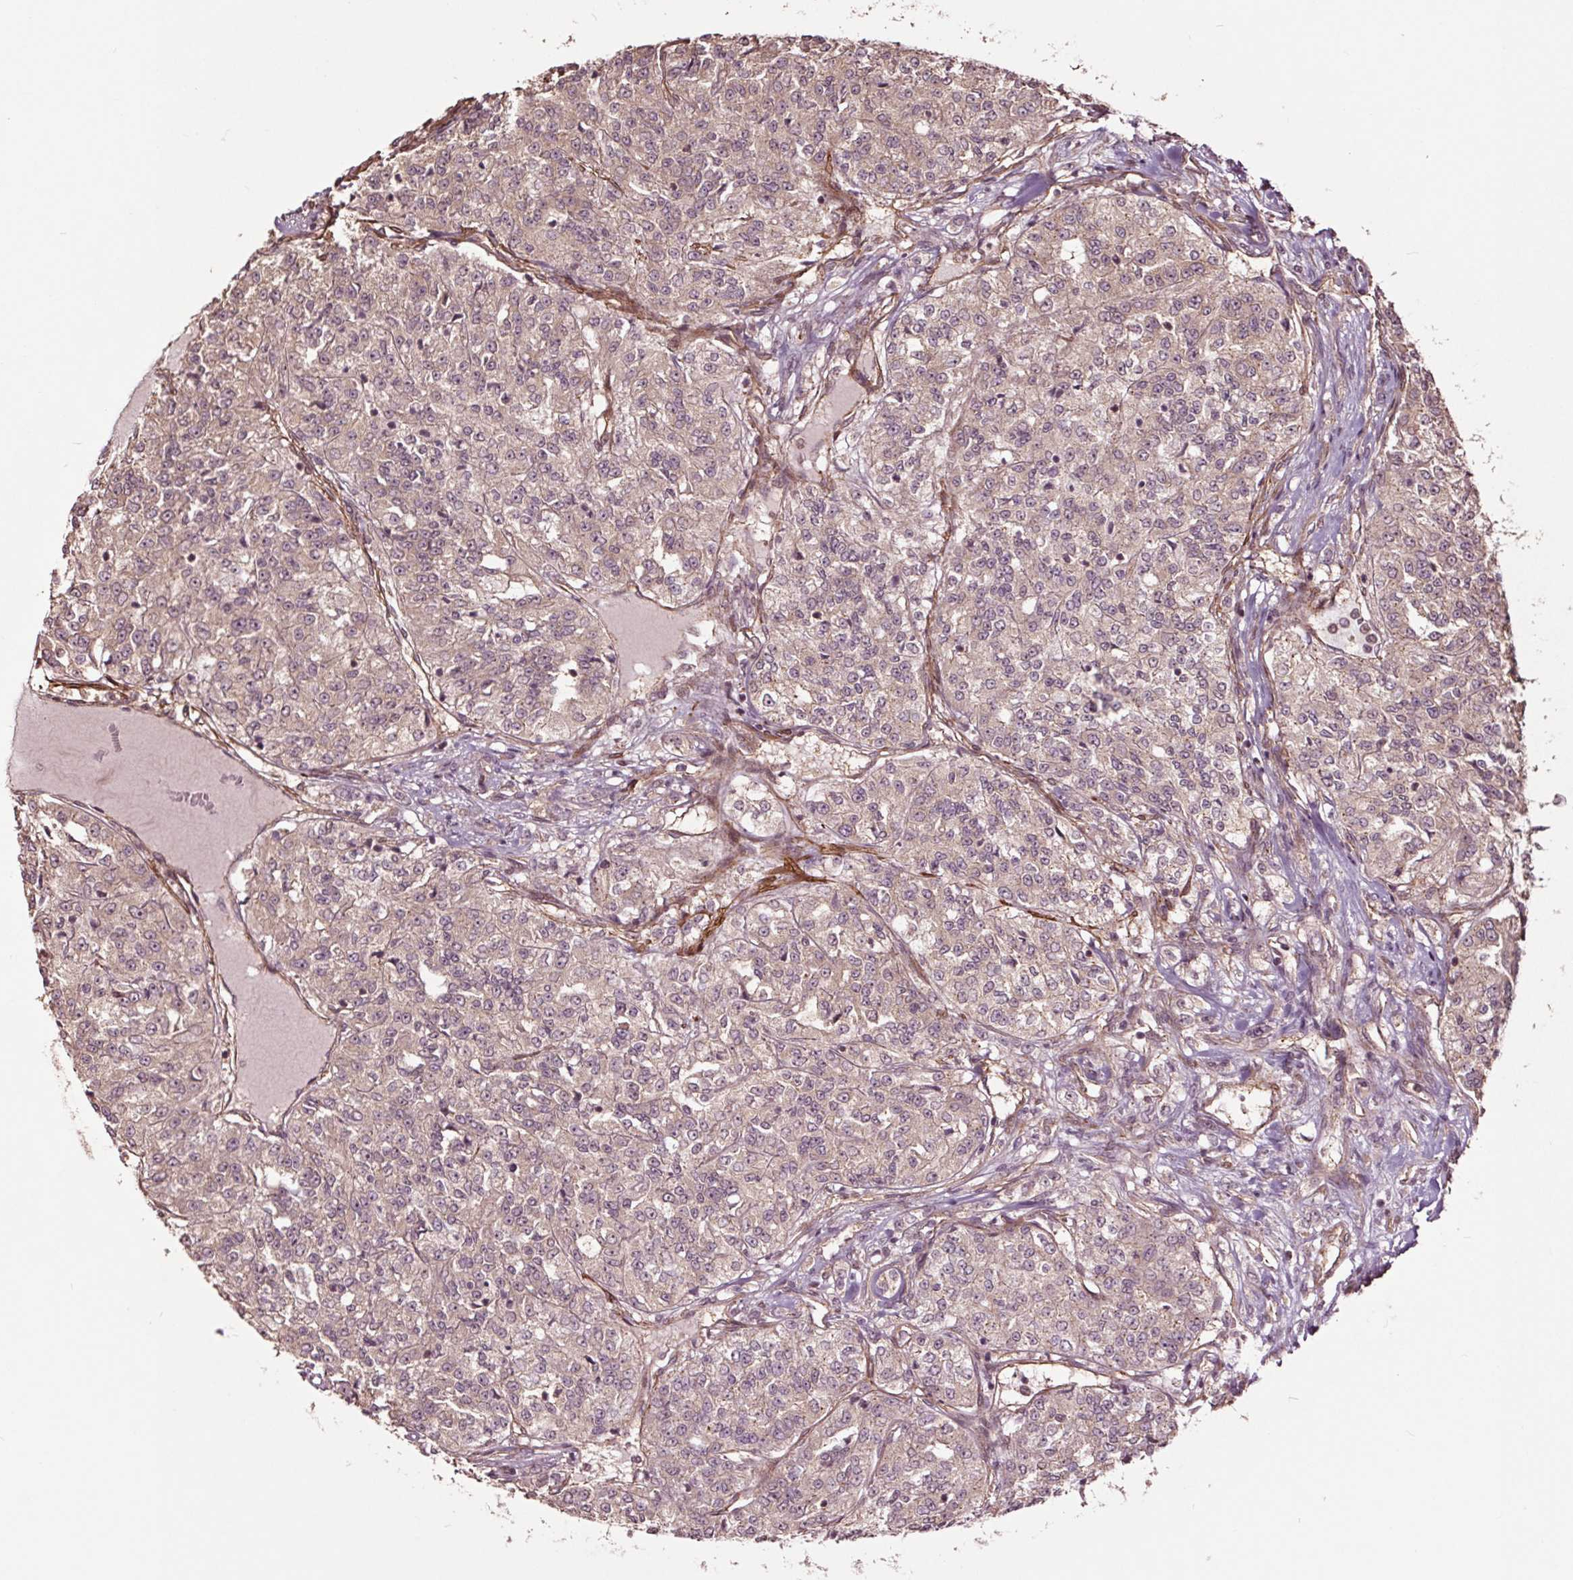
{"staining": {"intensity": "weak", "quantity": ">75%", "location": "cytoplasmic/membranous"}, "tissue": "renal cancer", "cell_type": "Tumor cells", "image_type": "cancer", "snomed": [{"axis": "morphology", "description": "Adenocarcinoma, NOS"}, {"axis": "topography", "description": "Kidney"}], "caption": "IHC photomicrograph of neoplastic tissue: adenocarcinoma (renal) stained using IHC reveals low levels of weak protein expression localized specifically in the cytoplasmic/membranous of tumor cells, appearing as a cytoplasmic/membranous brown color.", "gene": "CEP95", "patient": {"sex": "female", "age": 63}}